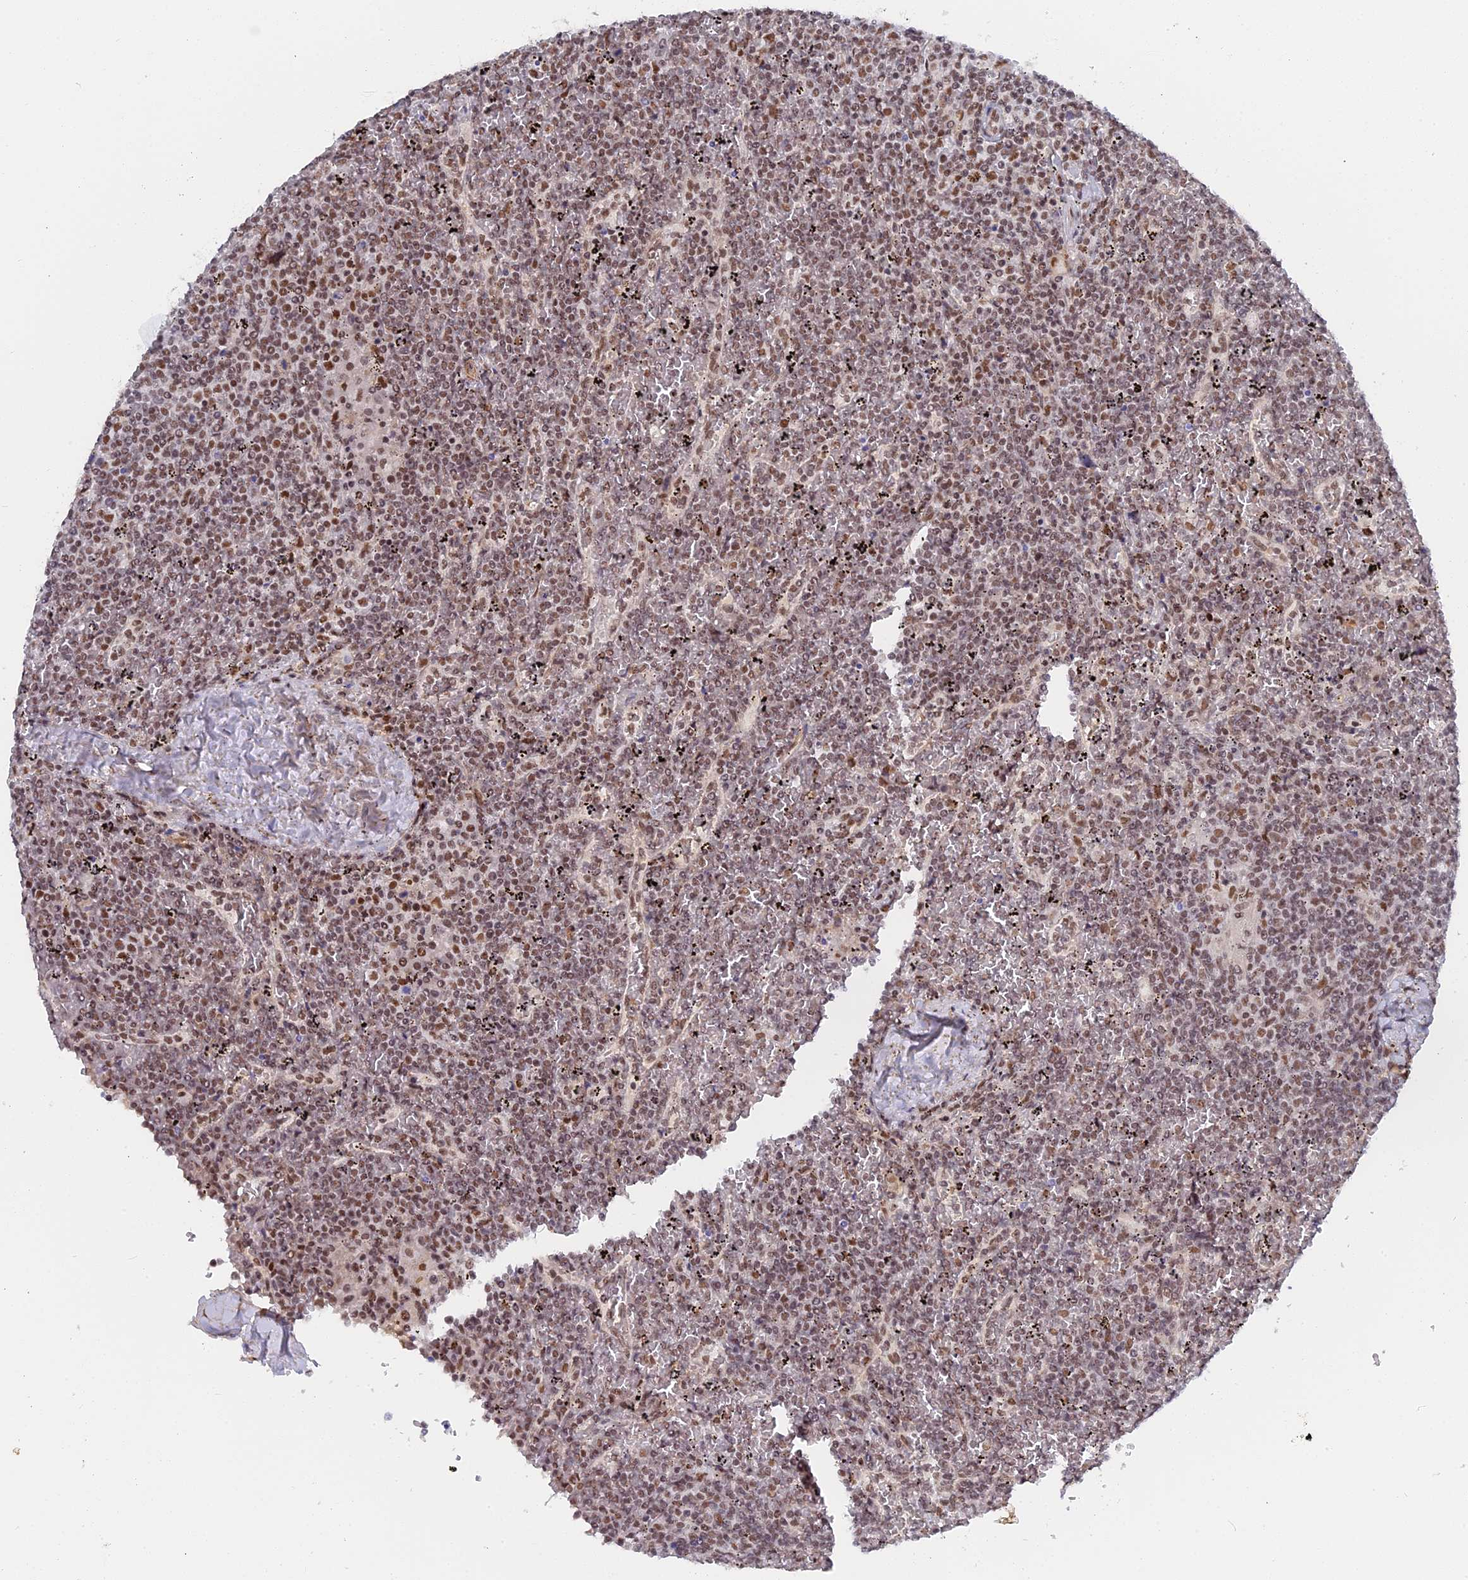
{"staining": {"intensity": "moderate", "quantity": ">75%", "location": "nuclear"}, "tissue": "lymphoma", "cell_type": "Tumor cells", "image_type": "cancer", "snomed": [{"axis": "morphology", "description": "Malignant lymphoma, non-Hodgkin's type, Low grade"}, {"axis": "topography", "description": "Spleen"}], "caption": "Immunohistochemistry (IHC) image of malignant lymphoma, non-Hodgkin's type (low-grade) stained for a protein (brown), which demonstrates medium levels of moderate nuclear positivity in about >75% of tumor cells.", "gene": "CCDC85A", "patient": {"sex": "female", "age": 19}}